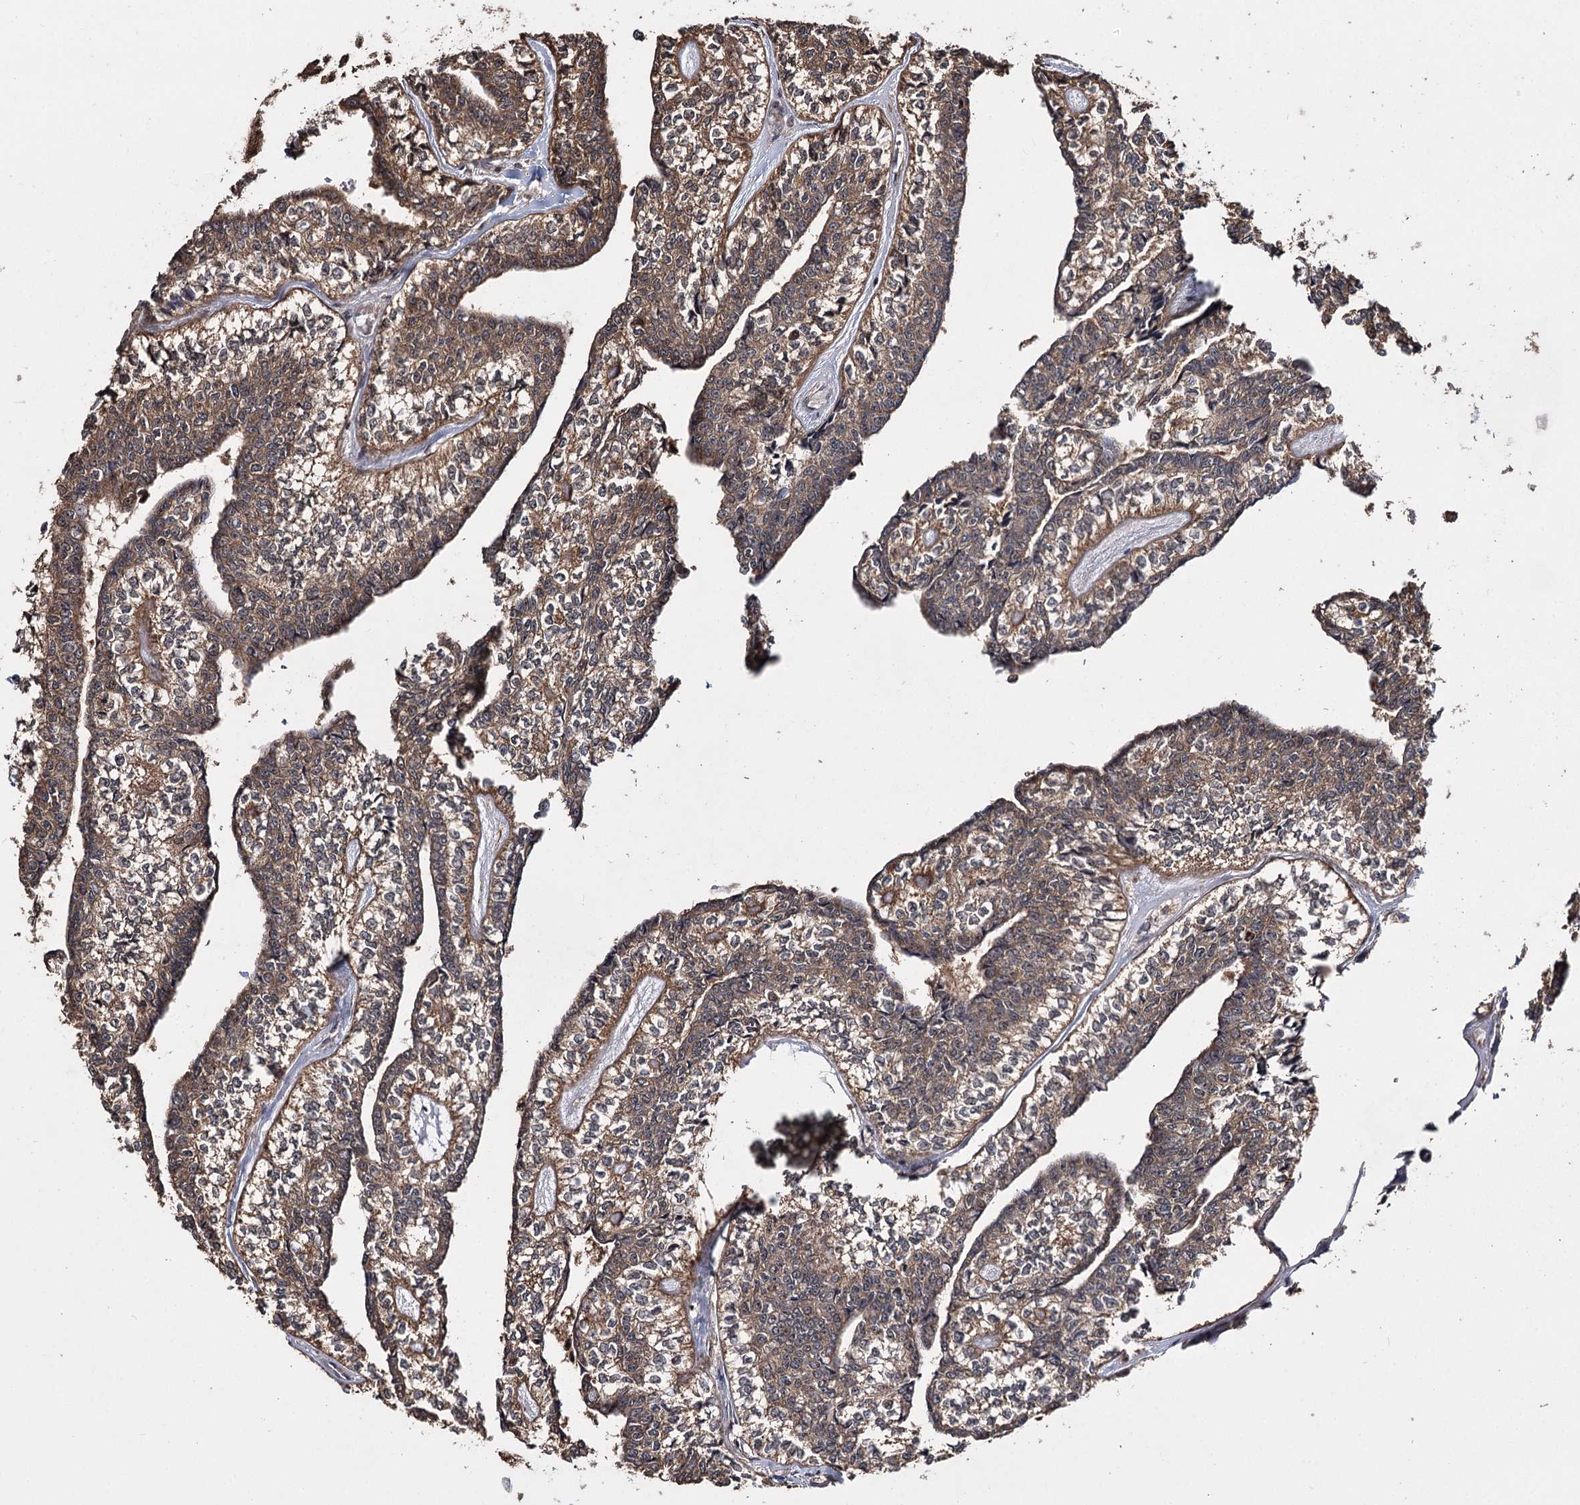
{"staining": {"intensity": "moderate", "quantity": ">75%", "location": "cytoplasmic/membranous"}, "tissue": "head and neck cancer", "cell_type": "Tumor cells", "image_type": "cancer", "snomed": [{"axis": "morphology", "description": "Adenocarcinoma, NOS"}, {"axis": "topography", "description": "Head-Neck"}], "caption": "Approximately >75% of tumor cells in human head and neck adenocarcinoma reveal moderate cytoplasmic/membranous protein staining as visualized by brown immunohistochemical staining.", "gene": "MKNK2", "patient": {"sex": "female", "age": 73}}